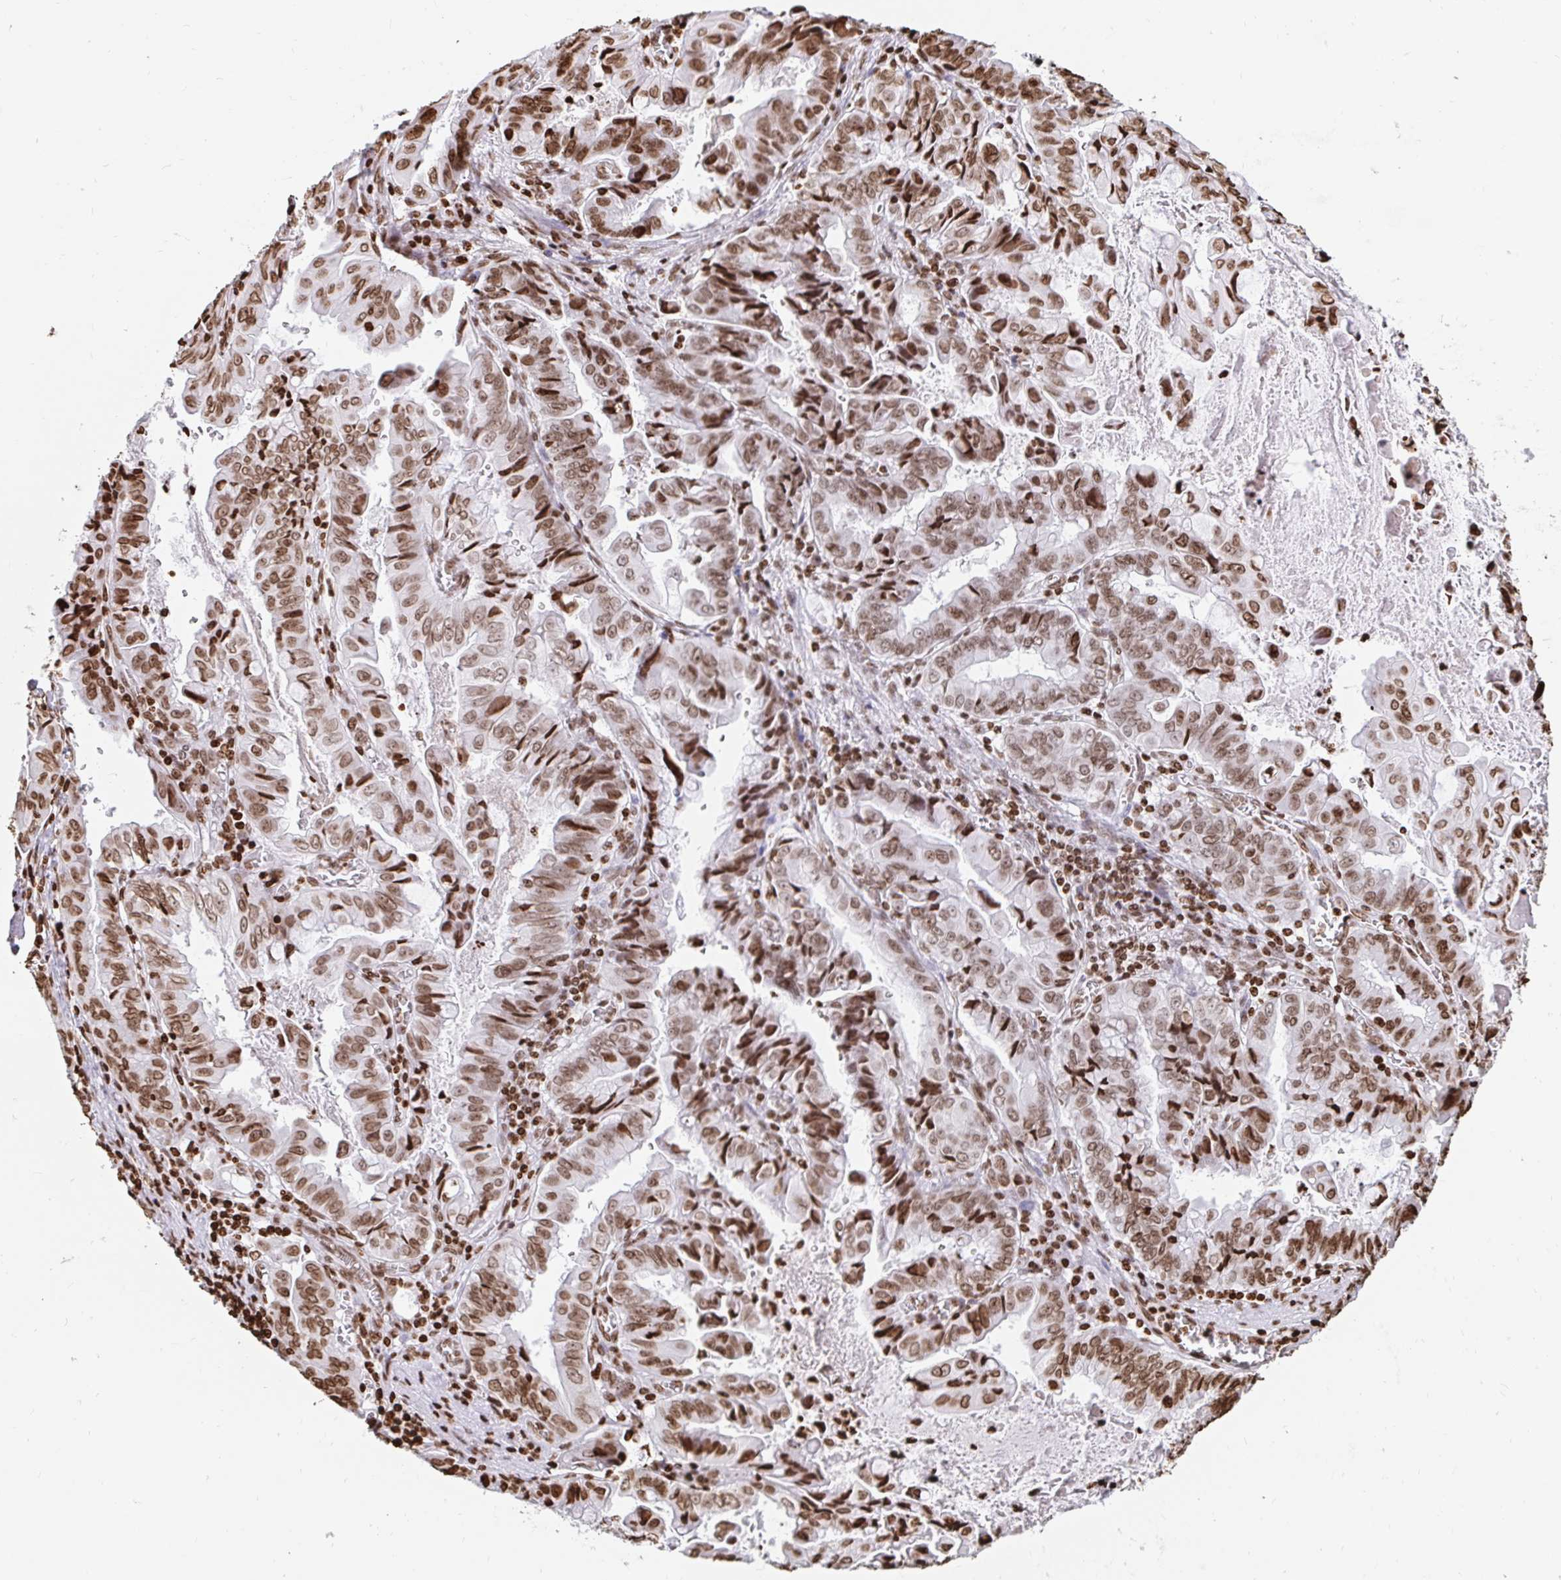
{"staining": {"intensity": "moderate", "quantity": ">75%", "location": "nuclear"}, "tissue": "stomach cancer", "cell_type": "Tumor cells", "image_type": "cancer", "snomed": [{"axis": "morphology", "description": "Adenocarcinoma, NOS"}, {"axis": "topography", "description": "Stomach, upper"}], "caption": "Protein staining of stomach cancer (adenocarcinoma) tissue exhibits moderate nuclear positivity in approximately >75% of tumor cells.", "gene": "H2BC5", "patient": {"sex": "male", "age": 80}}